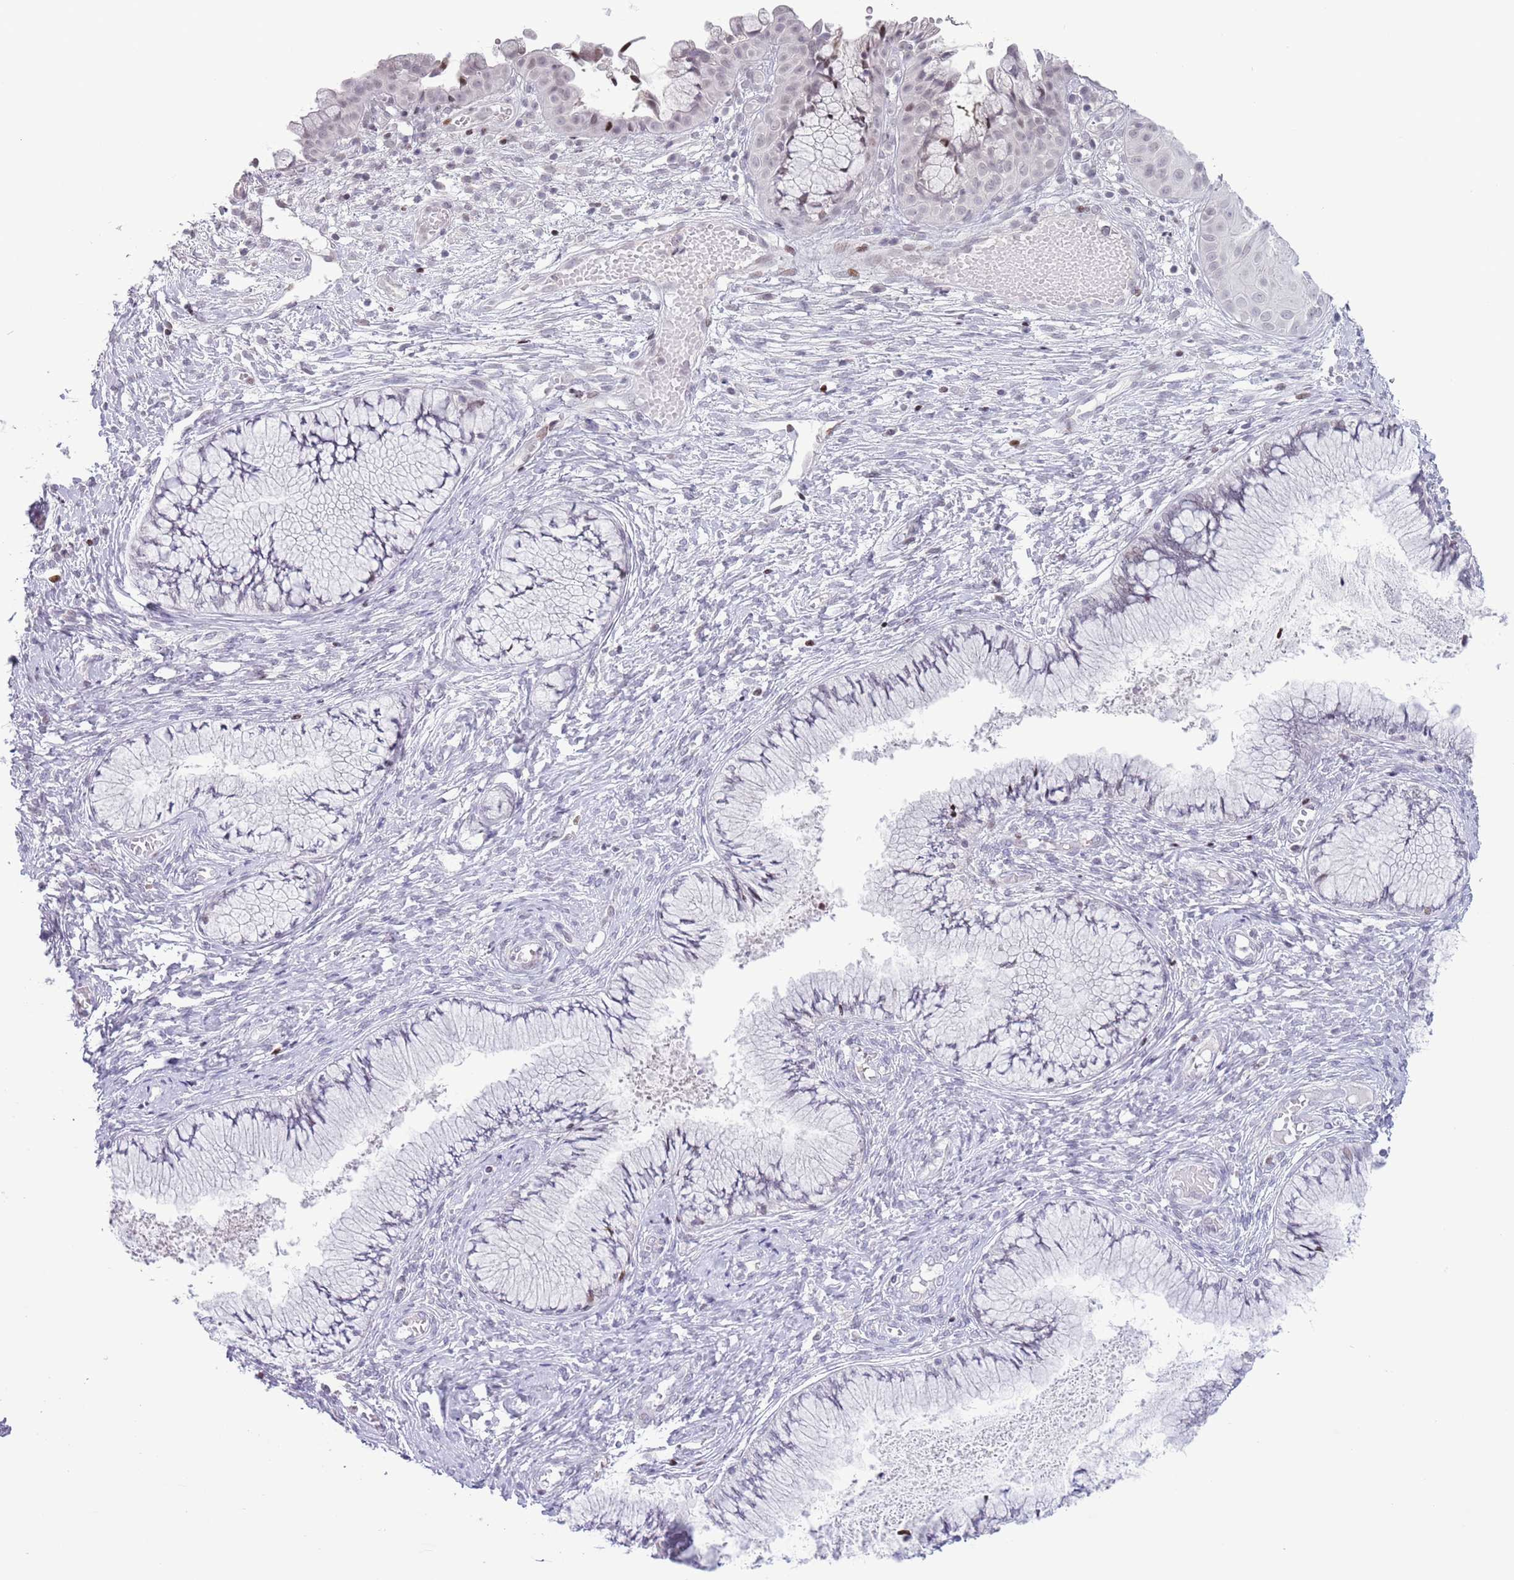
{"staining": {"intensity": "weak", "quantity": "<25%", "location": "nuclear"}, "tissue": "cervix", "cell_type": "Glandular cells", "image_type": "normal", "snomed": [{"axis": "morphology", "description": "Normal tissue, NOS"}, {"axis": "topography", "description": "Cervix"}], "caption": "Histopathology image shows no significant protein expression in glandular cells of unremarkable cervix.", "gene": "MFSD10", "patient": {"sex": "female", "age": 42}}